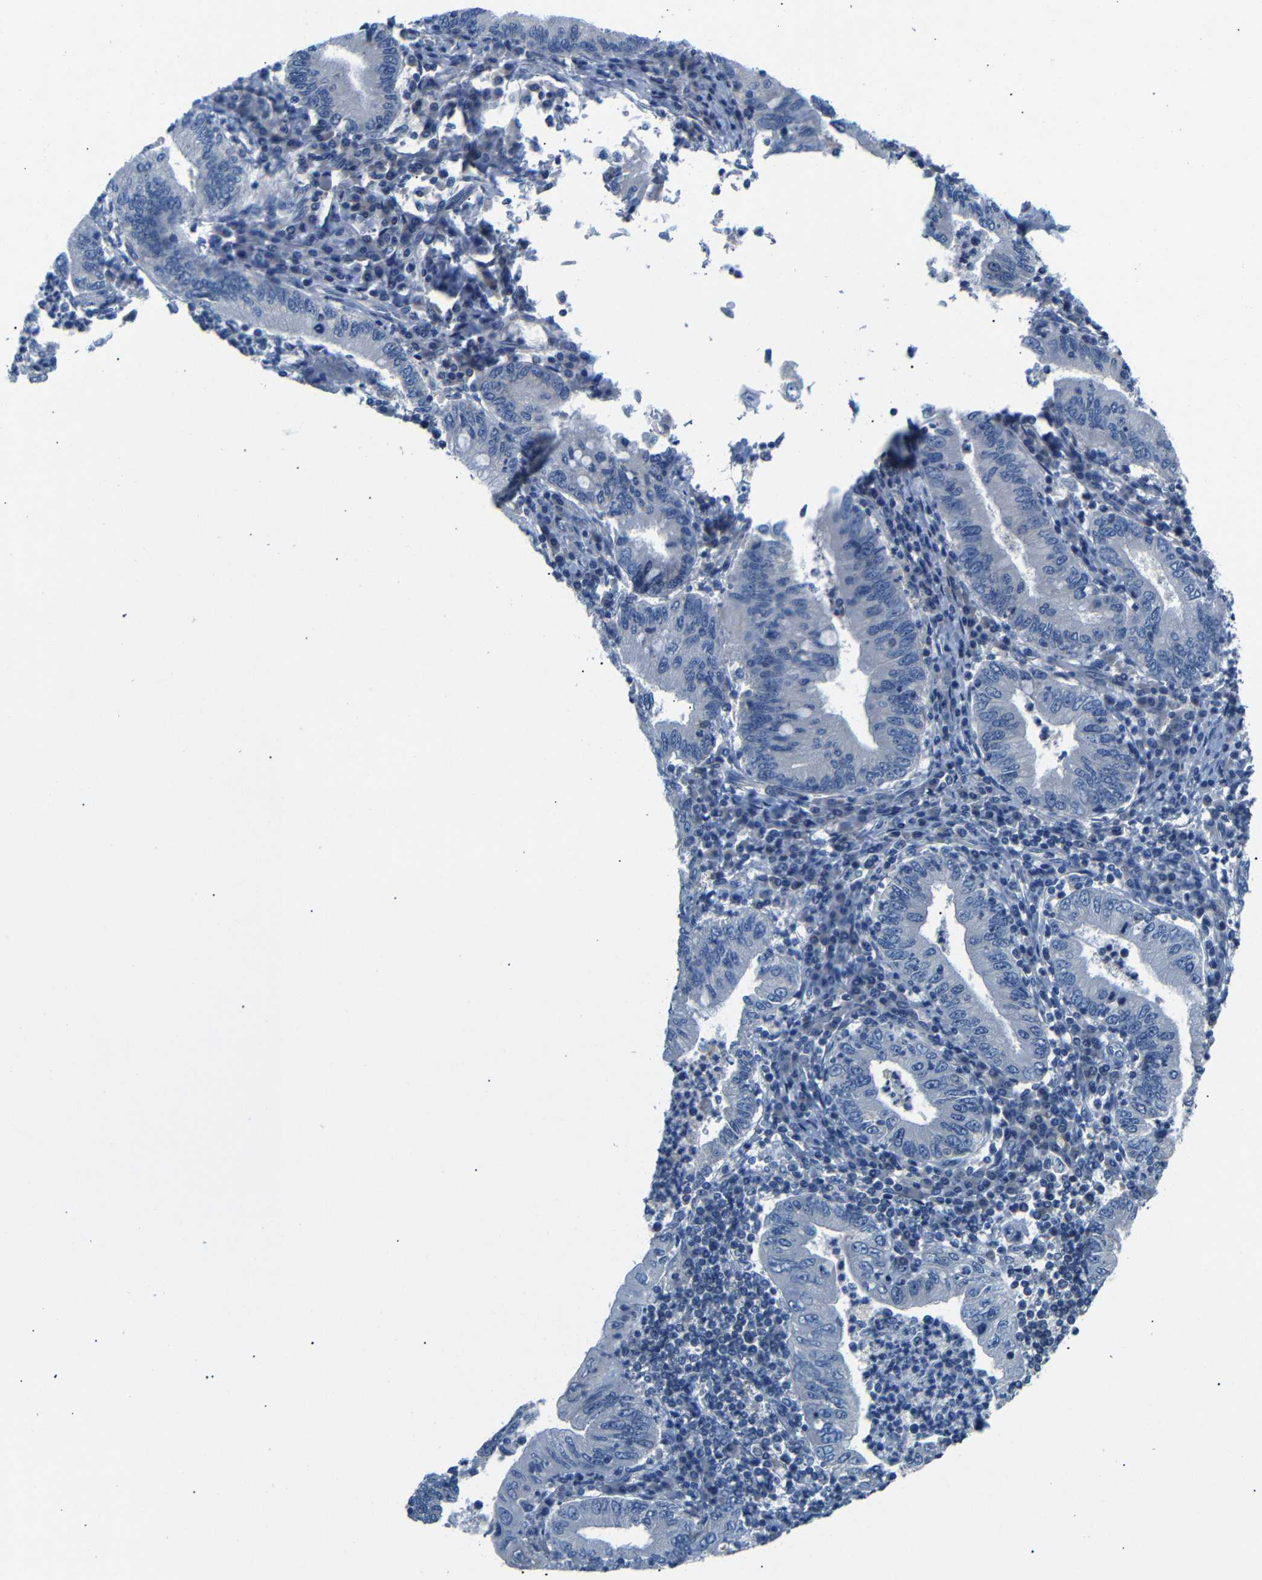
{"staining": {"intensity": "negative", "quantity": "none", "location": "none"}, "tissue": "stomach cancer", "cell_type": "Tumor cells", "image_type": "cancer", "snomed": [{"axis": "morphology", "description": "Normal tissue, NOS"}, {"axis": "morphology", "description": "Adenocarcinoma, NOS"}, {"axis": "topography", "description": "Esophagus"}, {"axis": "topography", "description": "Stomach, upper"}, {"axis": "topography", "description": "Peripheral nerve tissue"}], "caption": "The IHC micrograph has no significant expression in tumor cells of stomach cancer tissue. (DAB (3,3'-diaminobenzidine) immunohistochemistry visualized using brightfield microscopy, high magnification).", "gene": "DCP1A", "patient": {"sex": "male", "age": 62}}